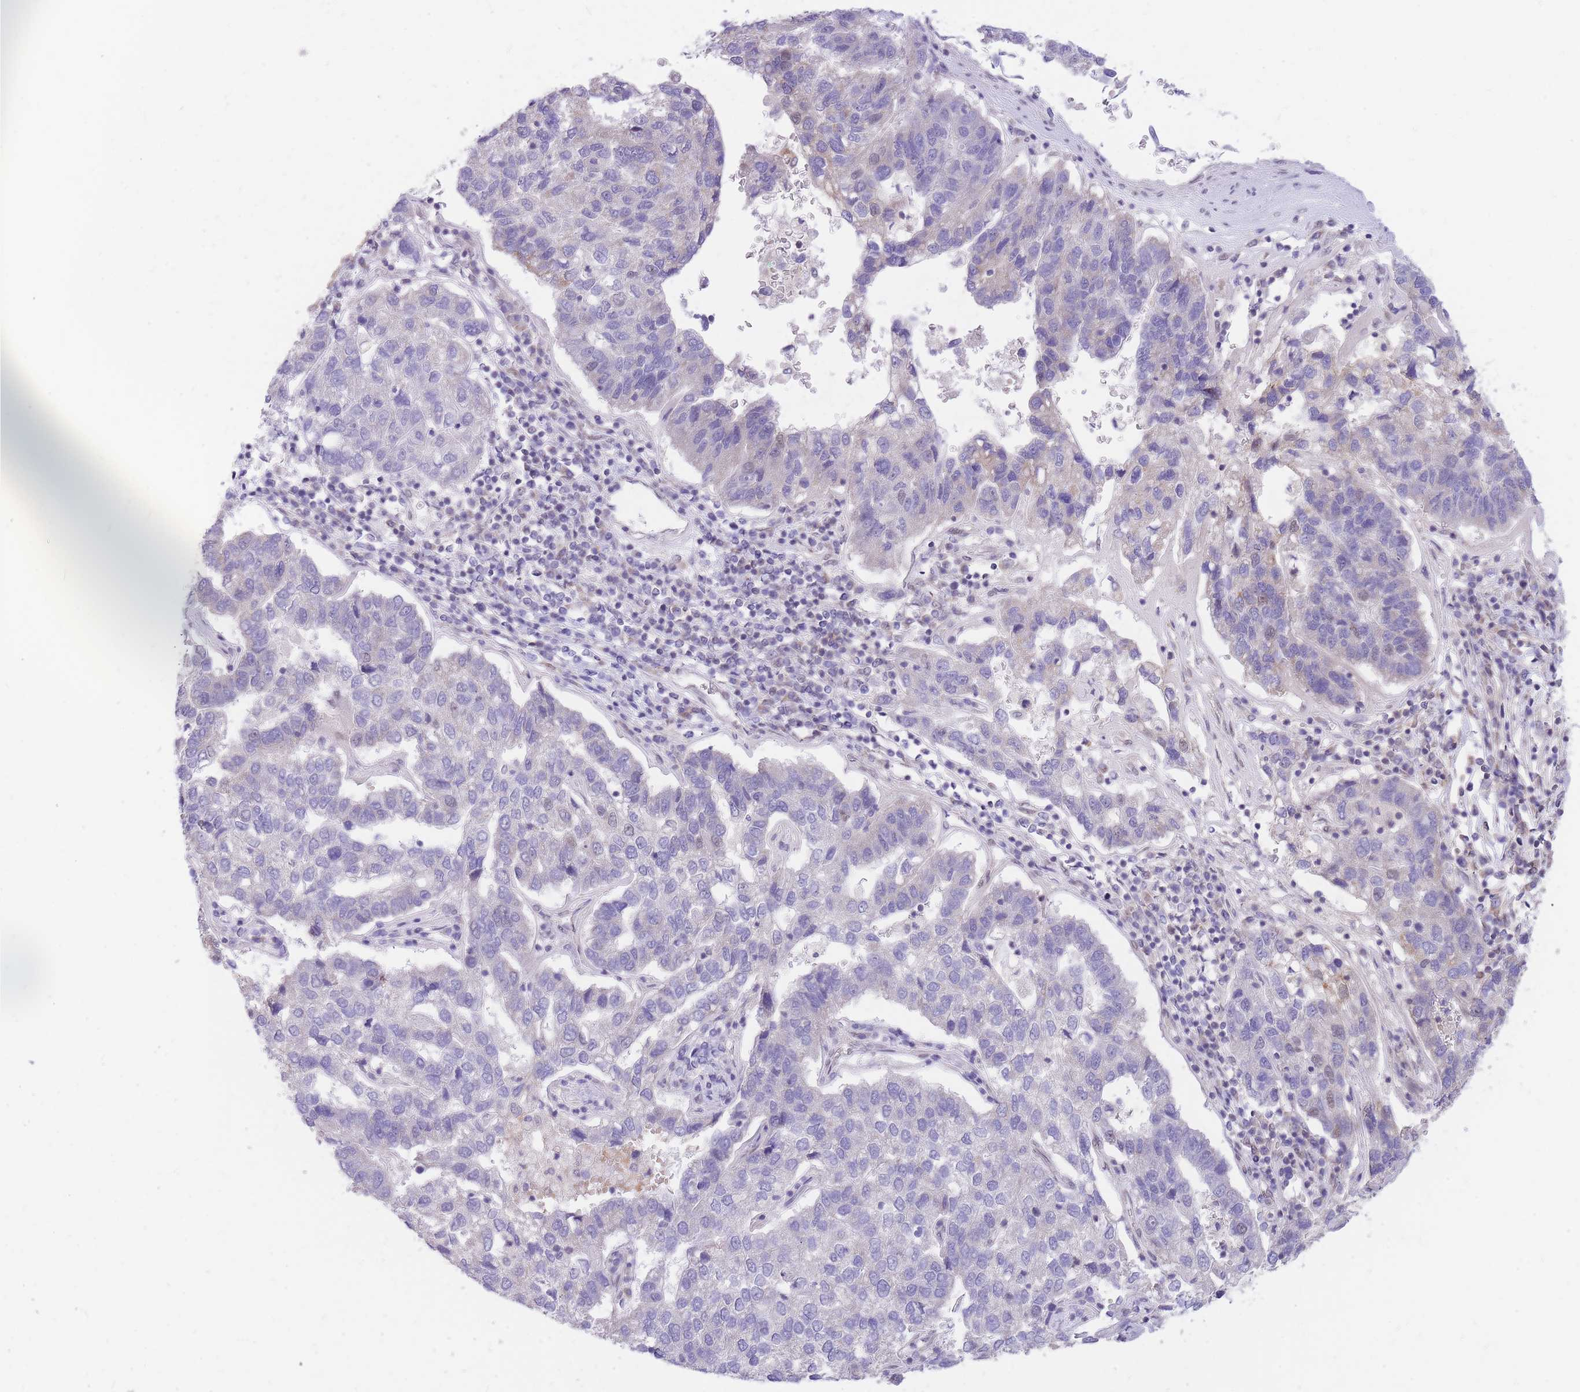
{"staining": {"intensity": "negative", "quantity": "none", "location": "none"}, "tissue": "pancreatic cancer", "cell_type": "Tumor cells", "image_type": "cancer", "snomed": [{"axis": "morphology", "description": "Adenocarcinoma, NOS"}, {"axis": "topography", "description": "Pancreas"}], "caption": "High power microscopy histopathology image of an immunohistochemistry micrograph of adenocarcinoma (pancreatic), revealing no significant staining in tumor cells. (IHC, brightfield microscopy, high magnification).", "gene": "MINDY2", "patient": {"sex": "female", "age": 61}}